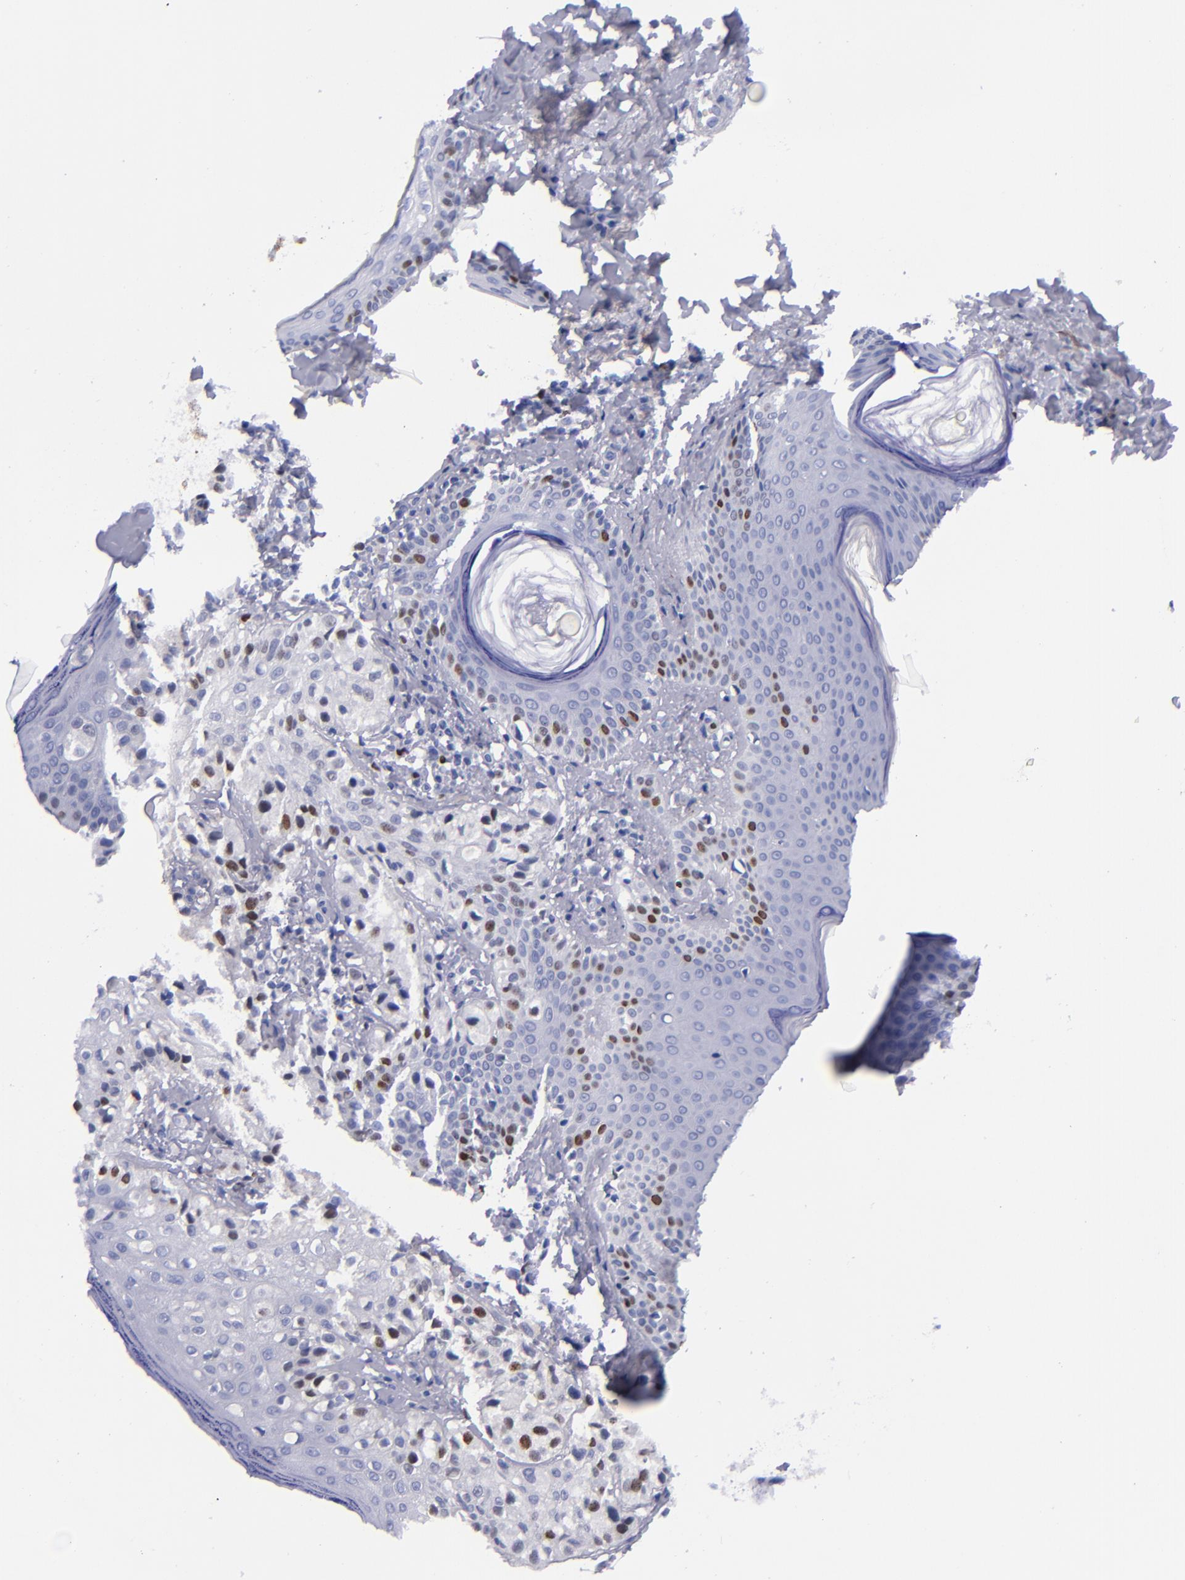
{"staining": {"intensity": "strong", "quantity": "<25%", "location": "nuclear"}, "tissue": "melanoma", "cell_type": "Tumor cells", "image_type": "cancer", "snomed": [{"axis": "morphology", "description": "Malignant melanoma, NOS"}, {"axis": "topography", "description": "Skin"}], "caption": "Immunohistochemistry image of melanoma stained for a protein (brown), which displays medium levels of strong nuclear expression in approximately <25% of tumor cells.", "gene": "MCM7", "patient": {"sex": "male", "age": 23}}